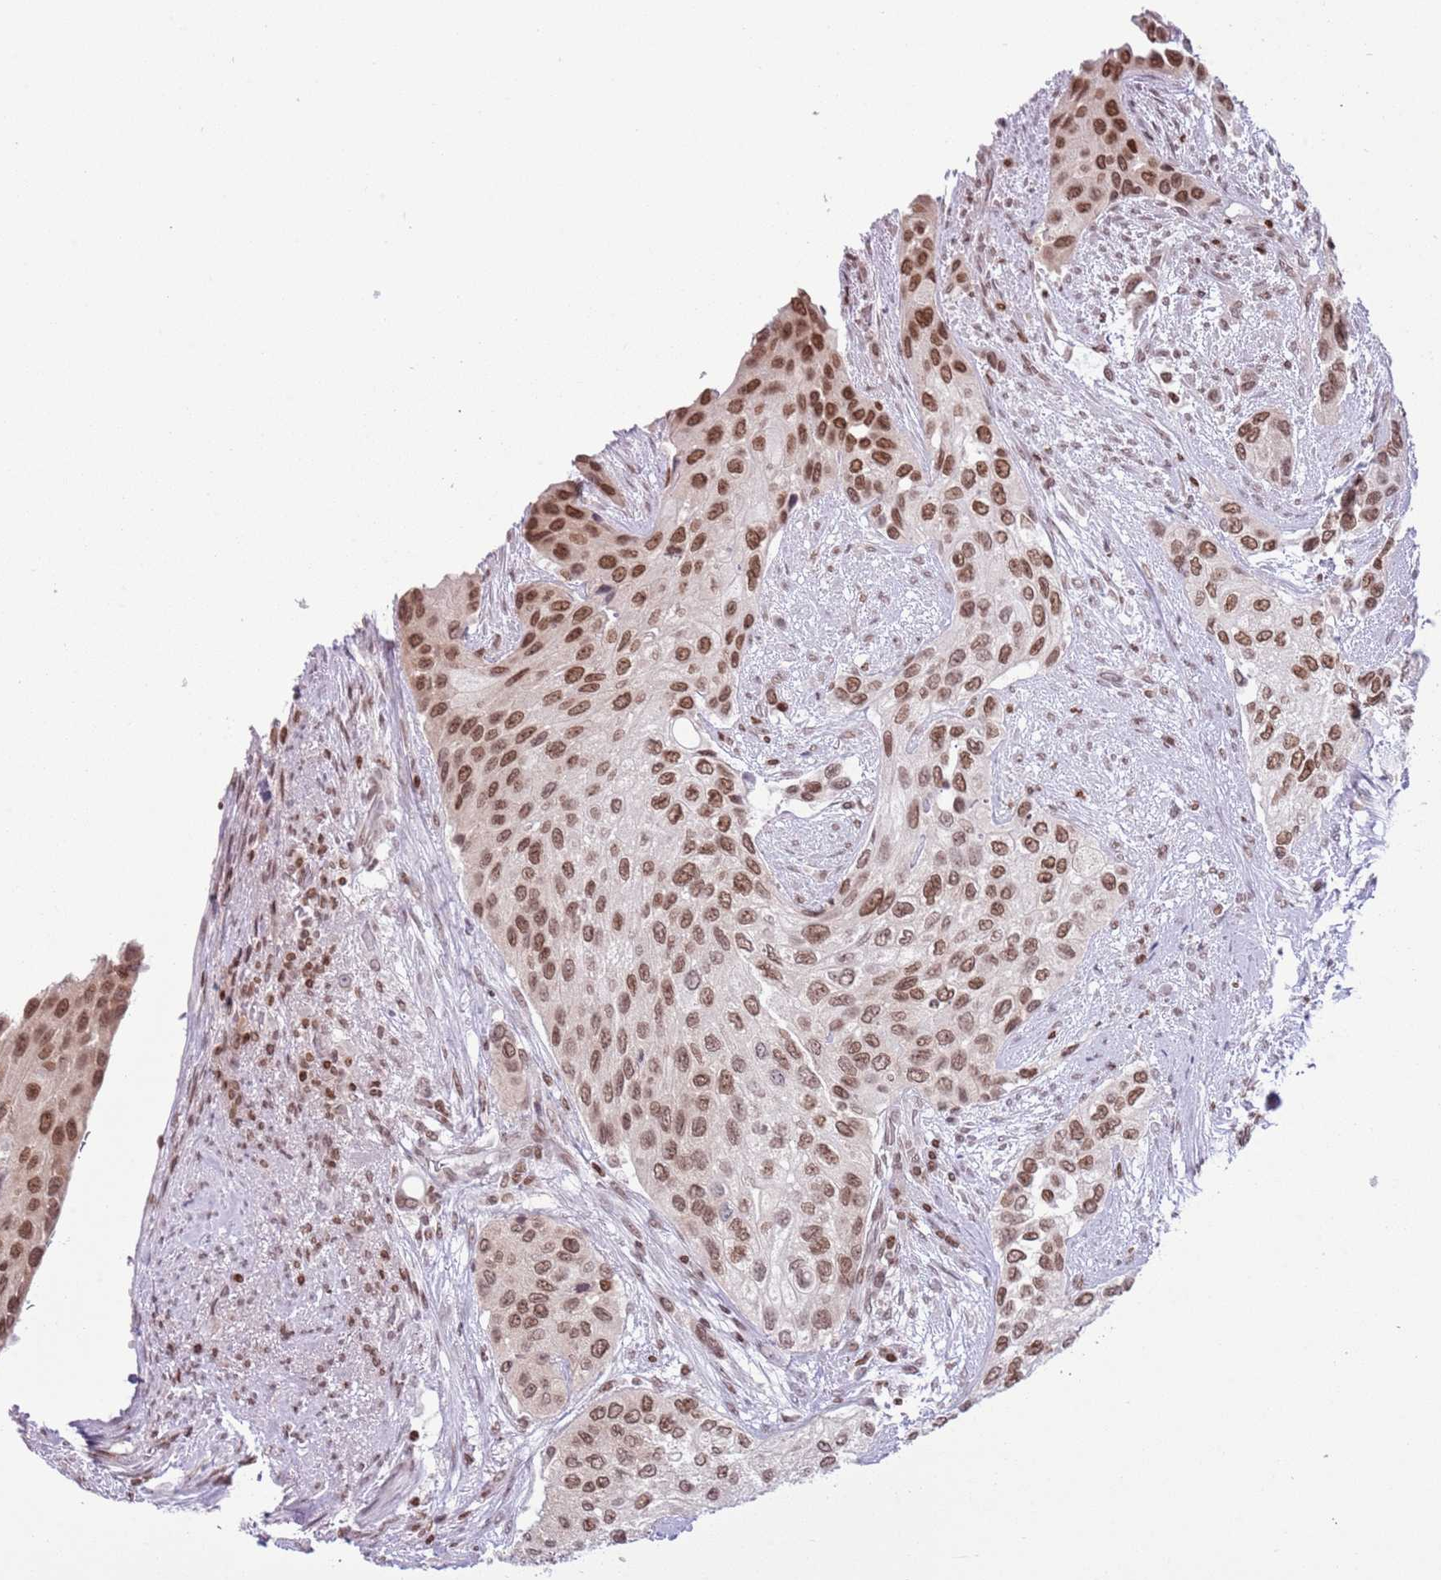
{"staining": {"intensity": "moderate", "quantity": ">75%", "location": "nuclear"}, "tissue": "urothelial cancer", "cell_type": "Tumor cells", "image_type": "cancer", "snomed": [{"axis": "morphology", "description": "Normal tissue, NOS"}, {"axis": "morphology", "description": "Urothelial carcinoma, High grade"}, {"axis": "topography", "description": "Vascular tissue"}, {"axis": "topography", "description": "Urinary bladder"}], "caption": "Immunohistochemical staining of human urothelial cancer demonstrates medium levels of moderate nuclear positivity in about >75% of tumor cells. (Brightfield microscopy of DAB IHC at high magnification).", "gene": "SELENOH", "patient": {"sex": "female", "age": 56}}